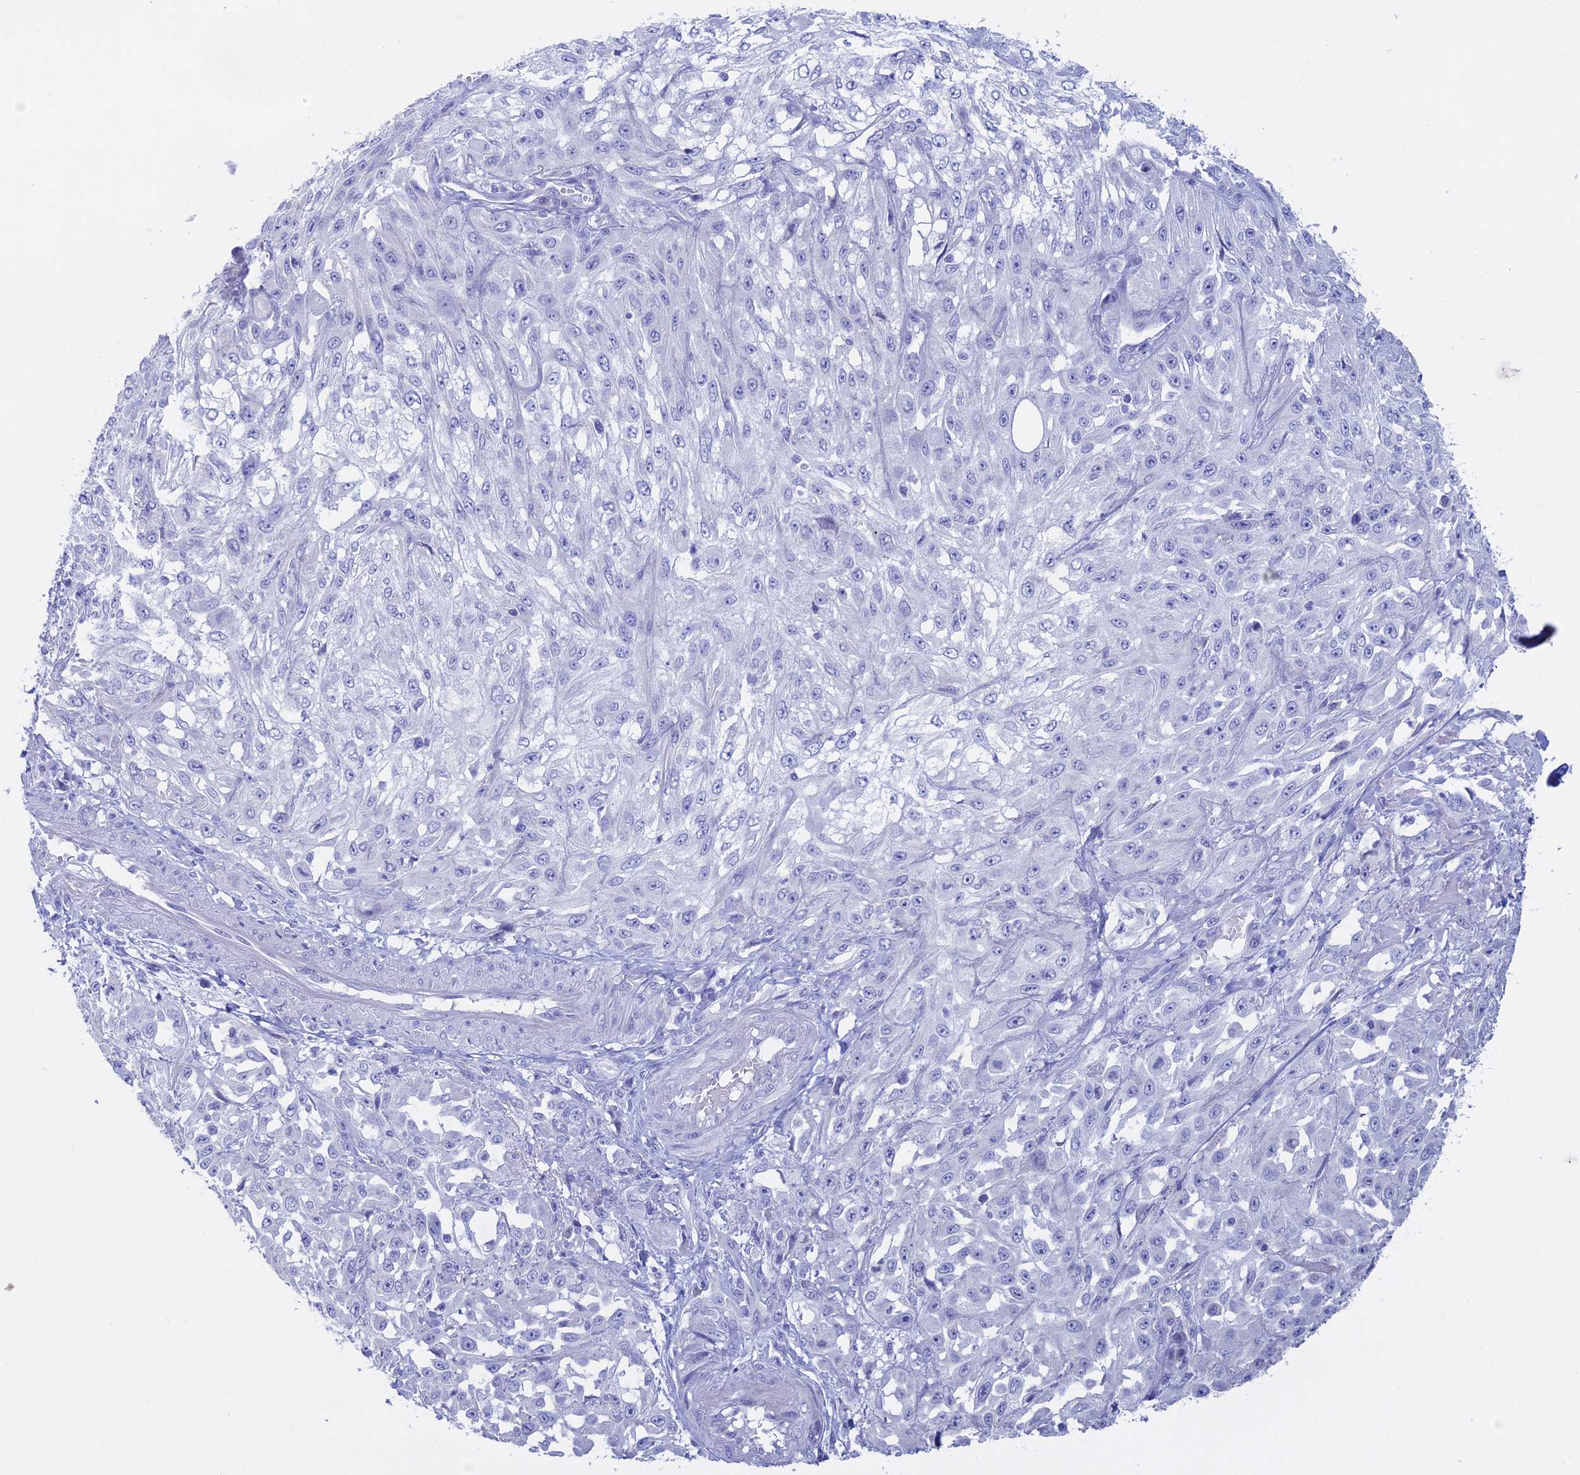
{"staining": {"intensity": "negative", "quantity": "none", "location": "none"}, "tissue": "skin cancer", "cell_type": "Tumor cells", "image_type": "cancer", "snomed": [{"axis": "morphology", "description": "Squamous cell carcinoma, NOS"}, {"axis": "morphology", "description": "Squamous cell carcinoma, metastatic, NOS"}, {"axis": "topography", "description": "Skin"}, {"axis": "topography", "description": "Lymph node"}], "caption": "An image of skin cancer (squamous cell carcinoma) stained for a protein shows no brown staining in tumor cells.", "gene": "BTBD19", "patient": {"sex": "male", "age": 75}}